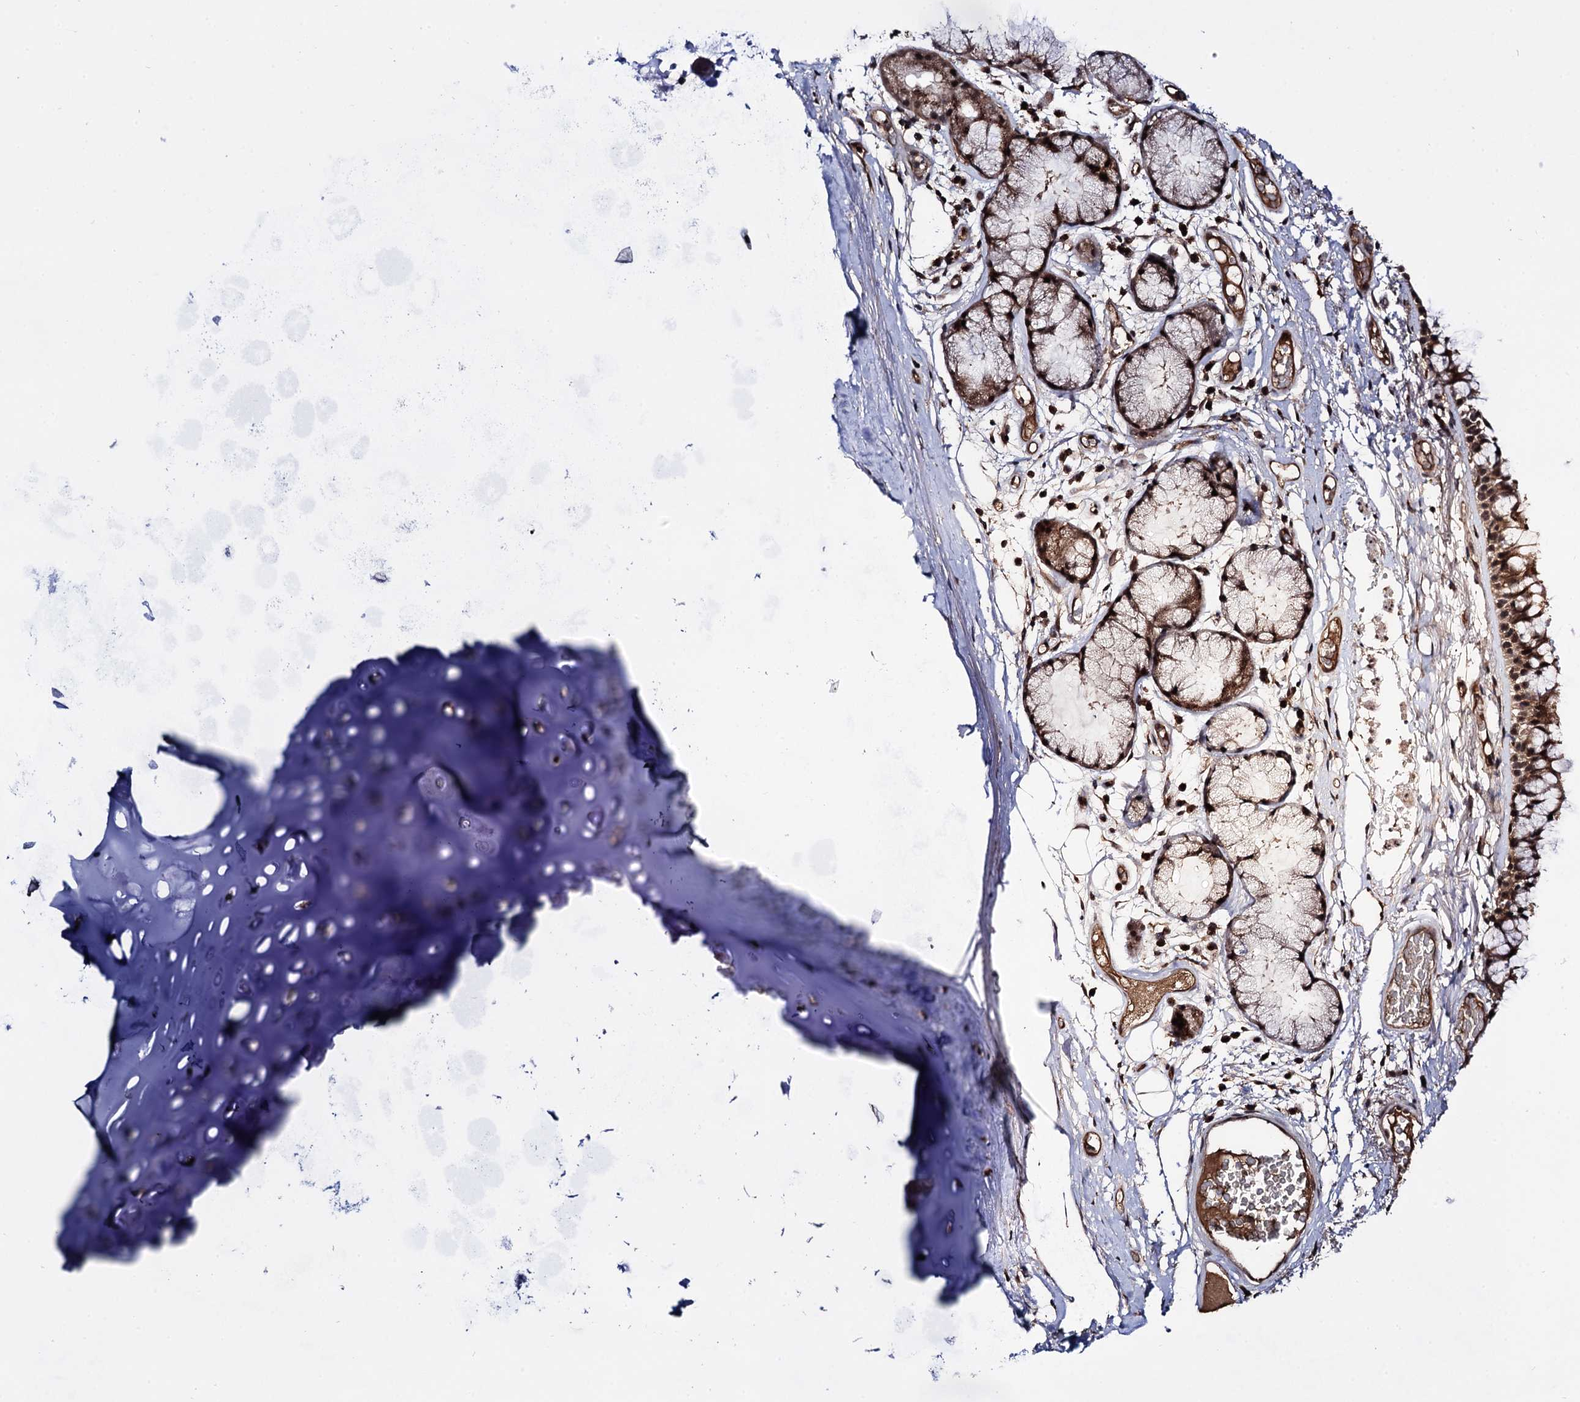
{"staining": {"intensity": "strong", "quantity": ">75%", "location": "cytoplasmic/membranous"}, "tissue": "bronchus", "cell_type": "Respiratory epithelial cells", "image_type": "normal", "snomed": [{"axis": "morphology", "description": "Normal tissue, NOS"}, {"axis": "topography", "description": "Cartilage tissue"}, {"axis": "topography", "description": "Bronchus"}], "caption": "A high-resolution photomicrograph shows IHC staining of benign bronchus, which reveals strong cytoplasmic/membranous staining in approximately >75% of respiratory epithelial cells.", "gene": "MICAL2", "patient": {"sex": "female", "age": 73}}